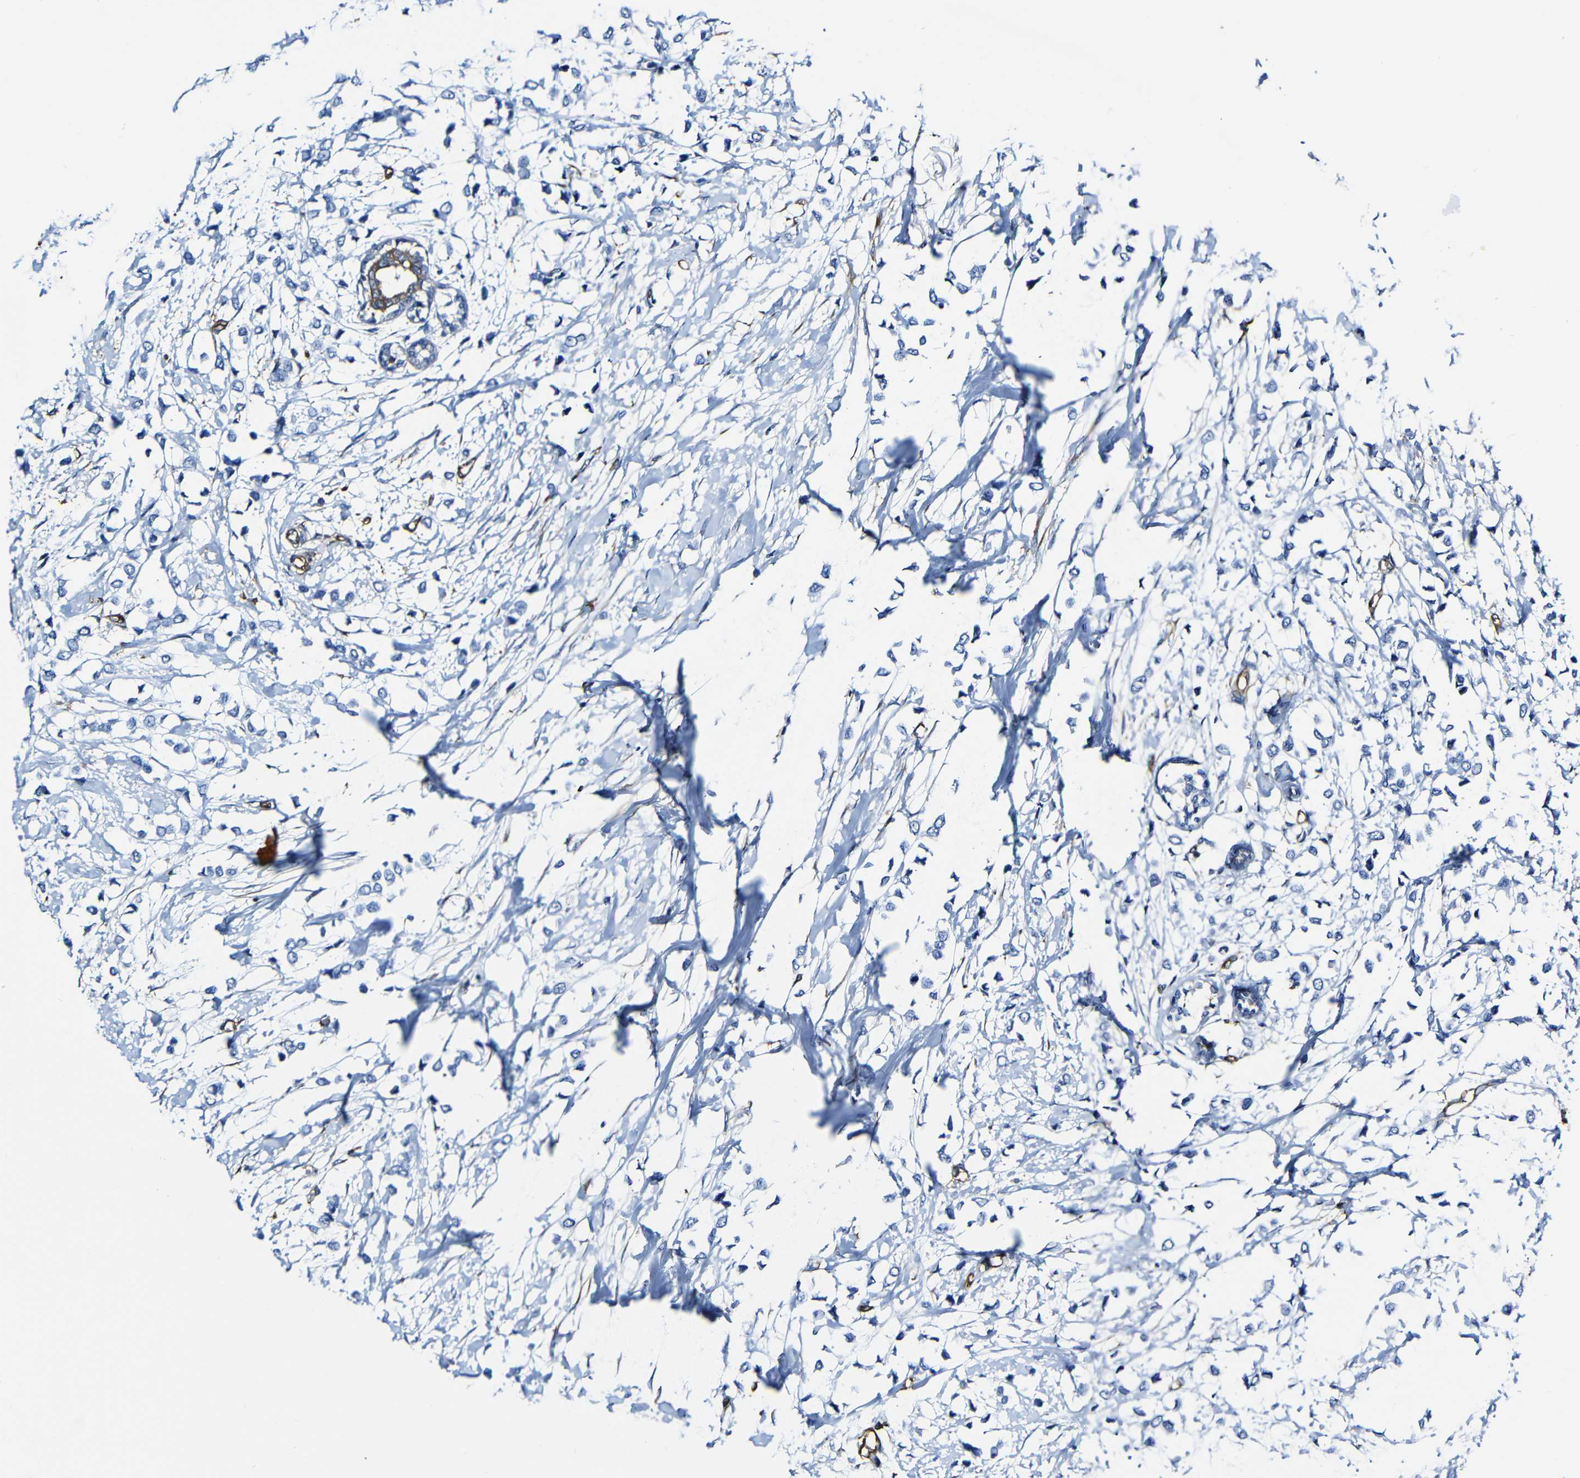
{"staining": {"intensity": "negative", "quantity": "none", "location": "none"}, "tissue": "breast cancer", "cell_type": "Tumor cells", "image_type": "cancer", "snomed": [{"axis": "morphology", "description": "Lobular carcinoma"}, {"axis": "topography", "description": "Breast"}], "caption": "High power microscopy photomicrograph of an immunohistochemistry (IHC) micrograph of lobular carcinoma (breast), revealing no significant staining in tumor cells. Brightfield microscopy of IHC stained with DAB (brown) and hematoxylin (blue), captured at high magnification.", "gene": "MSN", "patient": {"sex": "female", "age": 51}}